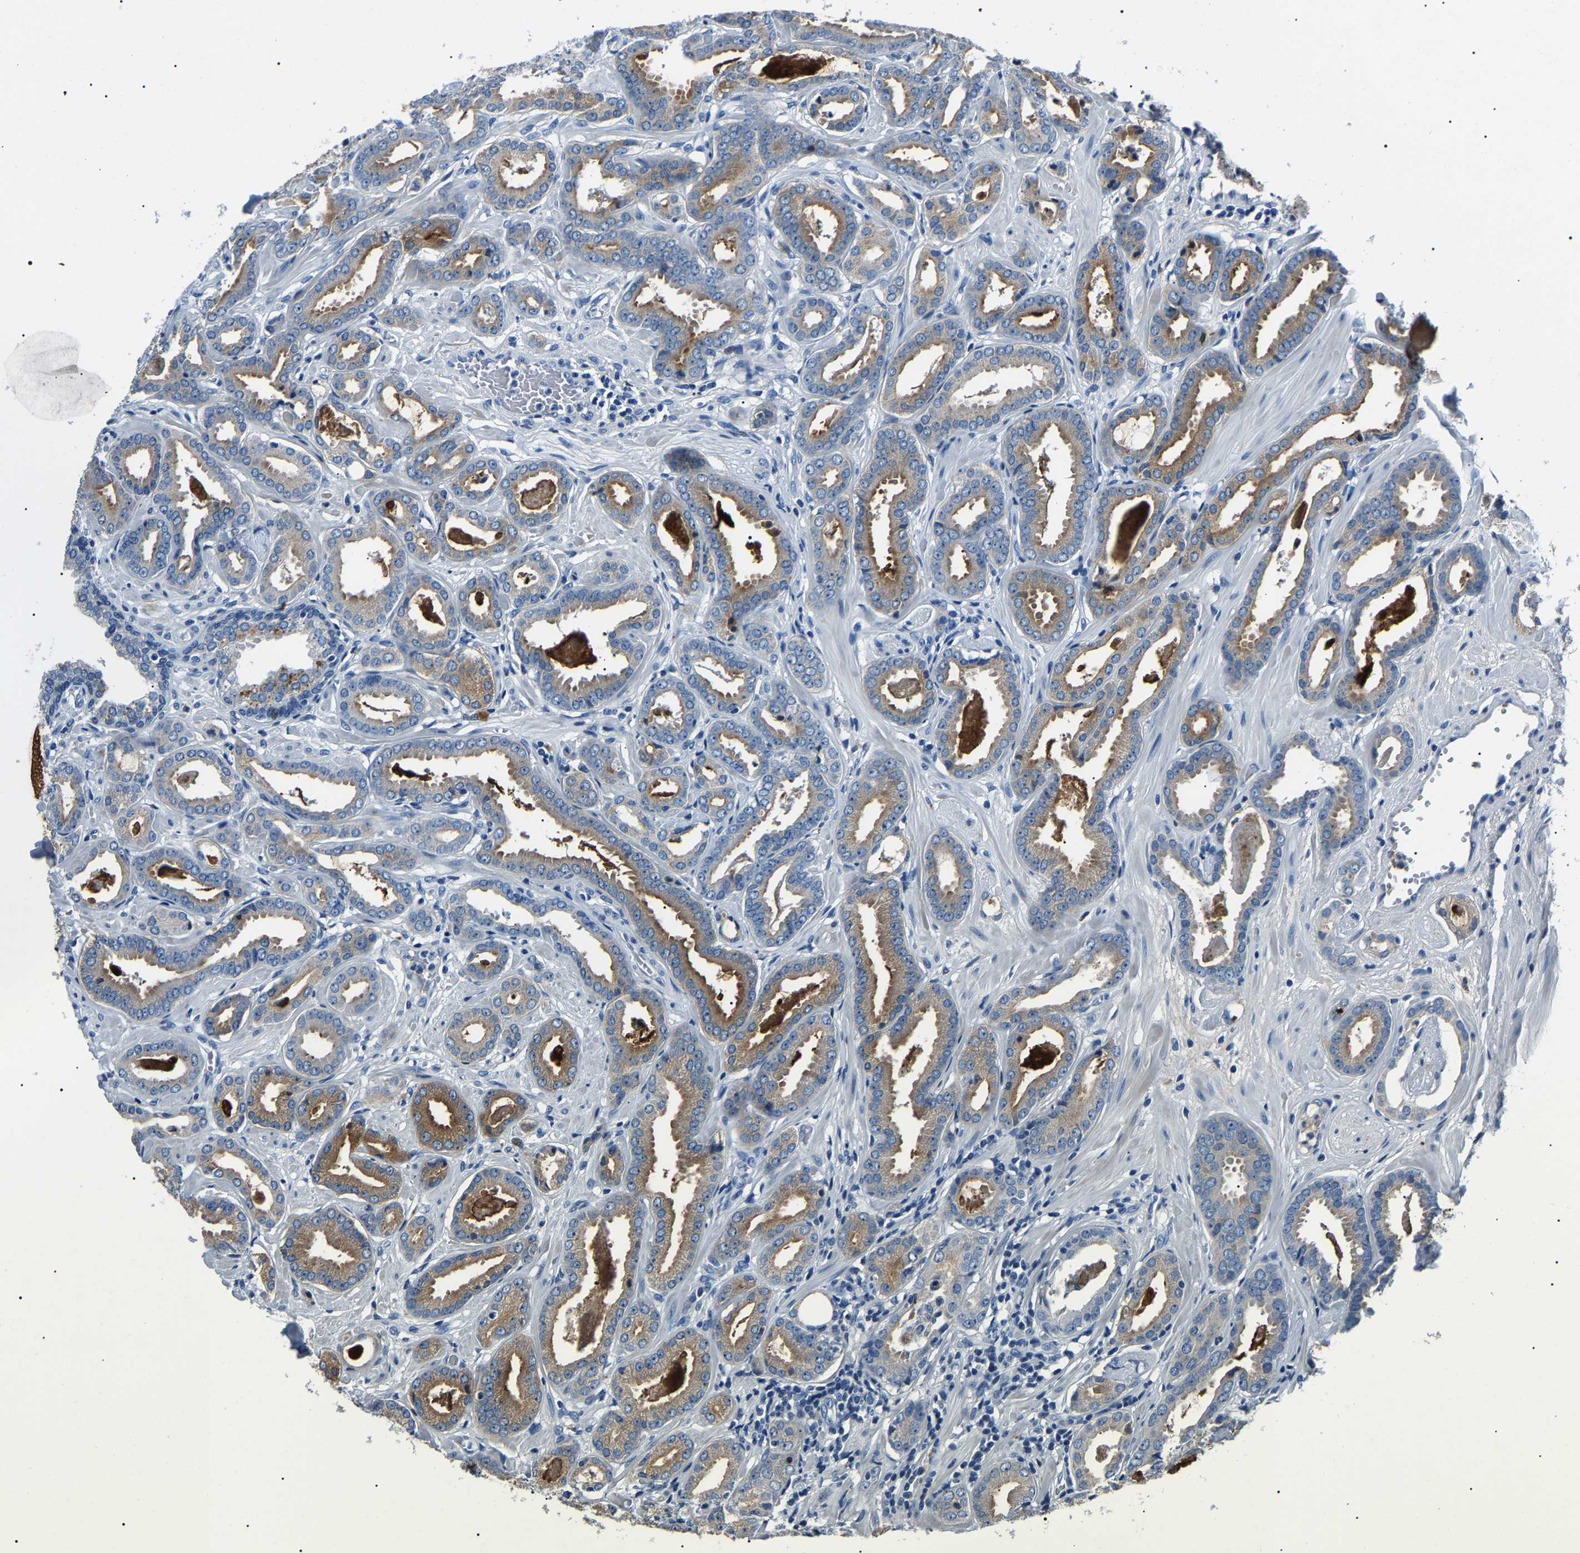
{"staining": {"intensity": "moderate", "quantity": "25%-75%", "location": "cytoplasmic/membranous"}, "tissue": "prostate cancer", "cell_type": "Tumor cells", "image_type": "cancer", "snomed": [{"axis": "morphology", "description": "Adenocarcinoma, Low grade"}, {"axis": "topography", "description": "Prostate"}], "caption": "IHC micrograph of neoplastic tissue: adenocarcinoma (low-grade) (prostate) stained using immunohistochemistry displays medium levels of moderate protein expression localized specifically in the cytoplasmic/membranous of tumor cells, appearing as a cytoplasmic/membranous brown color.", "gene": "KLK15", "patient": {"sex": "male", "age": 53}}